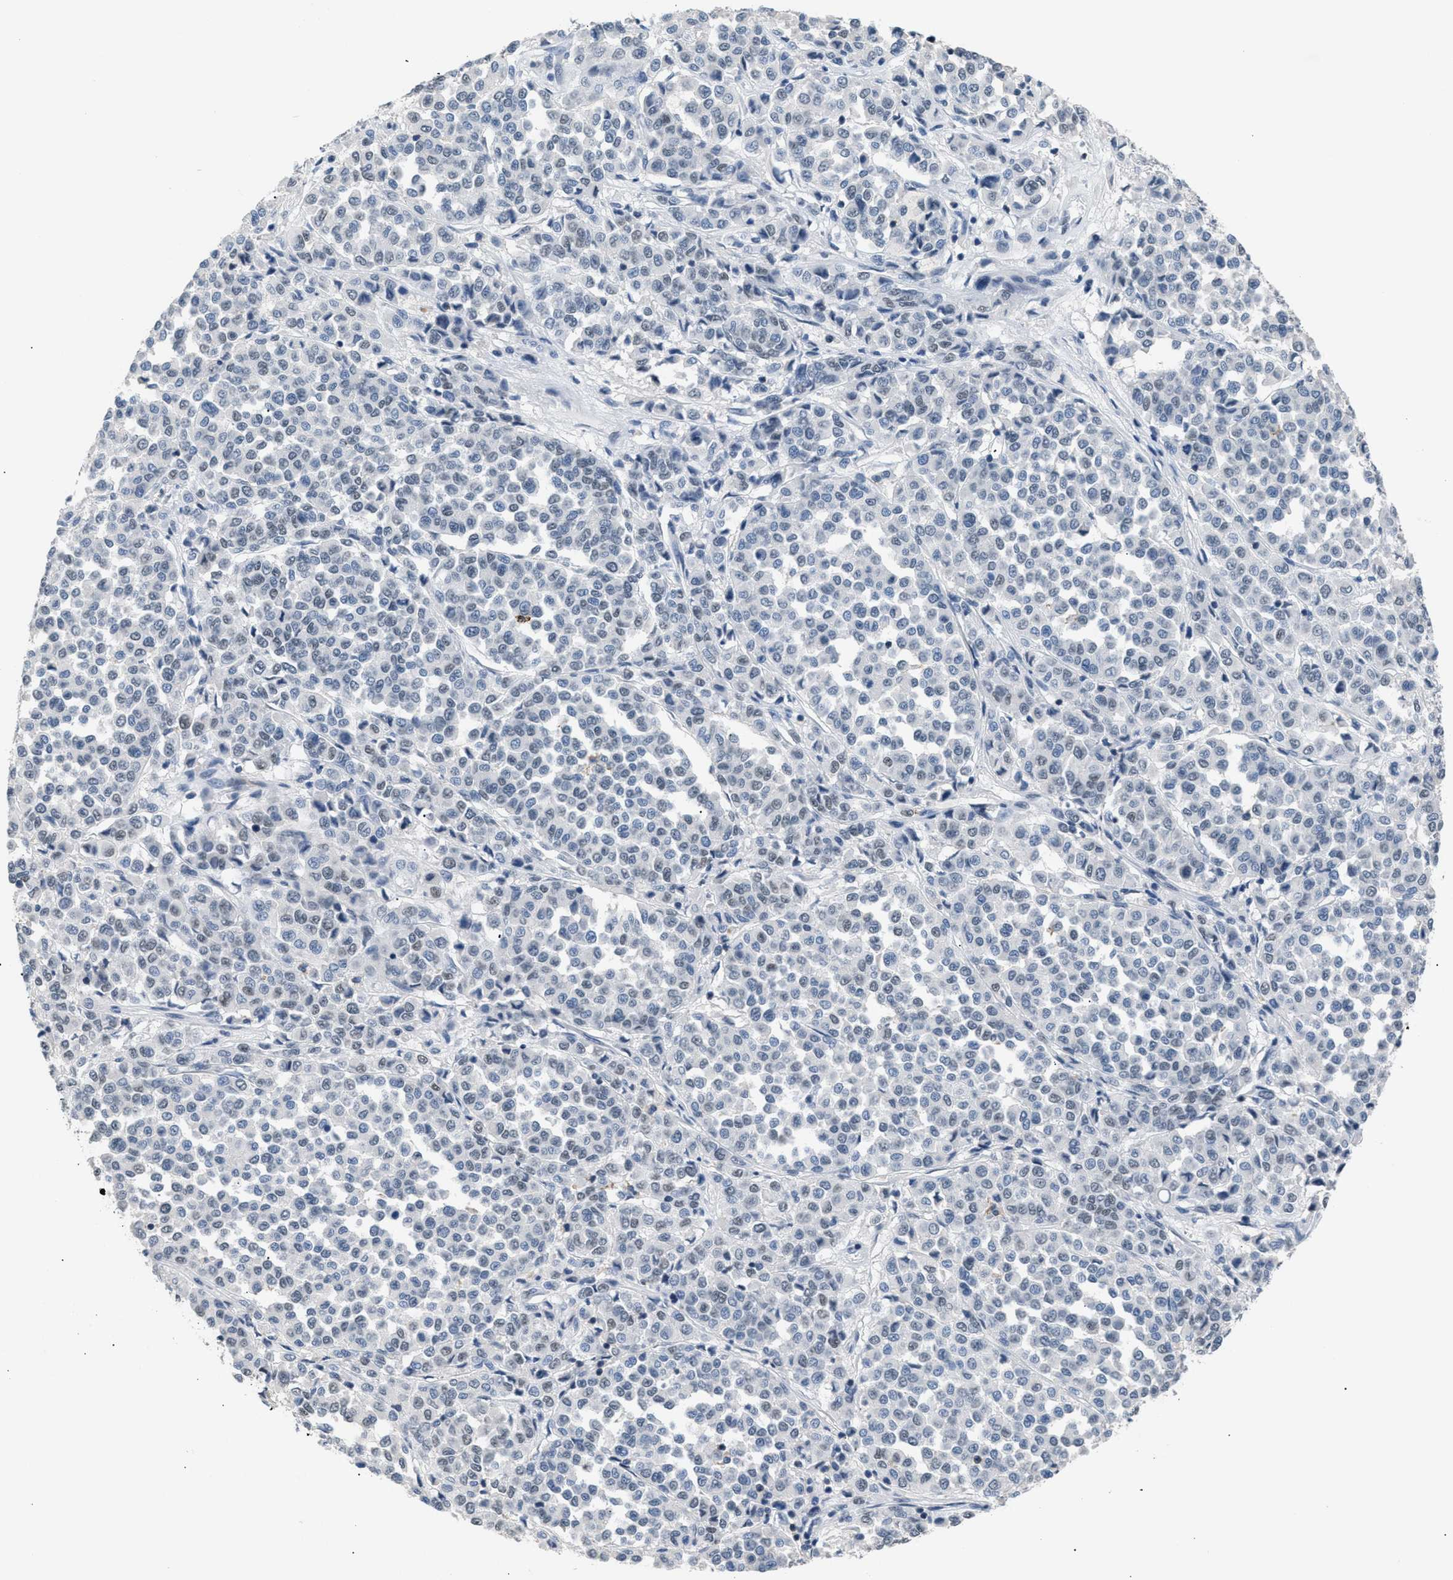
{"staining": {"intensity": "weak", "quantity": "<25%", "location": "nuclear"}, "tissue": "melanoma", "cell_type": "Tumor cells", "image_type": "cancer", "snomed": [{"axis": "morphology", "description": "Malignant melanoma, Metastatic site"}, {"axis": "topography", "description": "Pancreas"}], "caption": "DAB (3,3'-diaminobenzidine) immunohistochemical staining of malignant melanoma (metastatic site) exhibits no significant staining in tumor cells.", "gene": "KCNC3", "patient": {"sex": "female", "age": 30}}